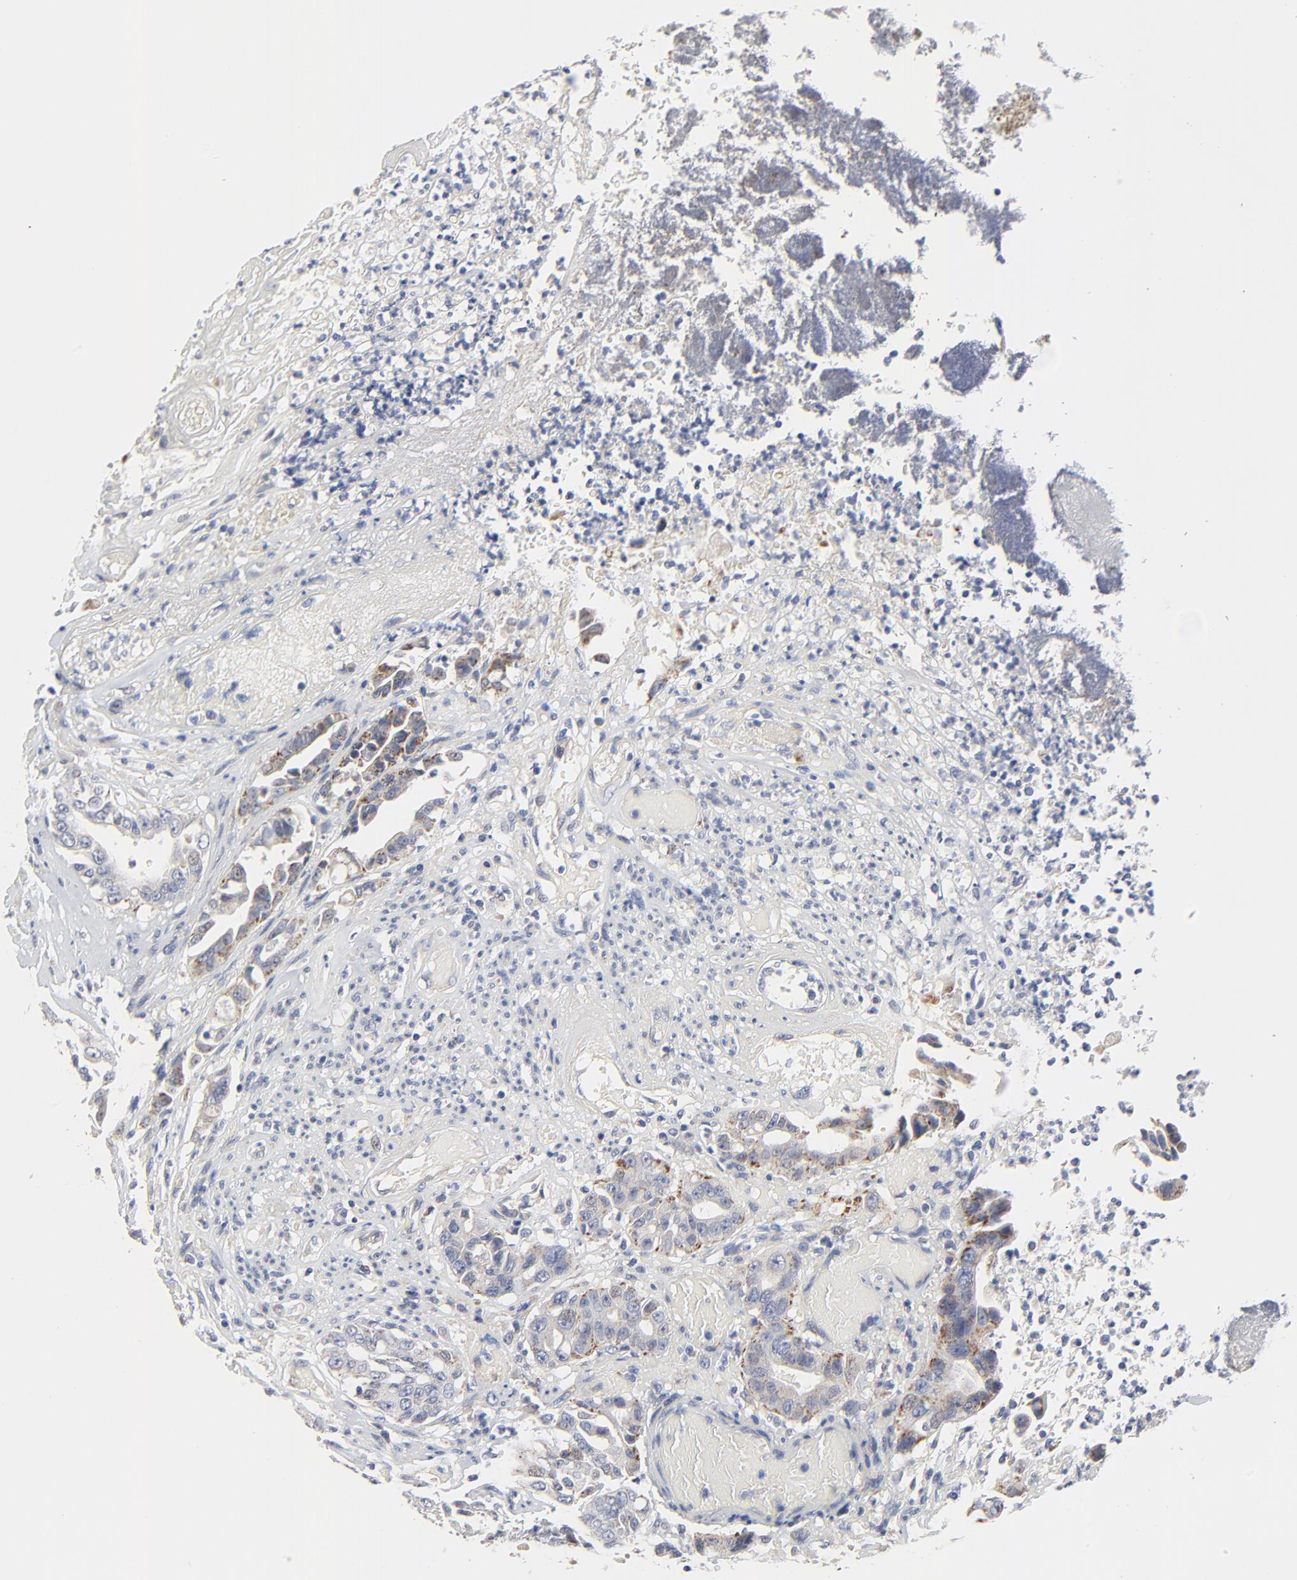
{"staining": {"intensity": "moderate", "quantity": "25%-75%", "location": "cytoplasmic/membranous"}, "tissue": "colorectal cancer", "cell_type": "Tumor cells", "image_type": "cancer", "snomed": [{"axis": "morphology", "description": "Adenocarcinoma, NOS"}, {"axis": "topography", "description": "Colon"}], "caption": "Colorectal cancer (adenocarcinoma) stained with DAB immunohistochemistry (IHC) reveals medium levels of moderate cytoplasmic/membranous positivity in about 25%-75% of tumor cells.", "gene": "DHRSX", "patient": {"sex": "female", "age": 70}}